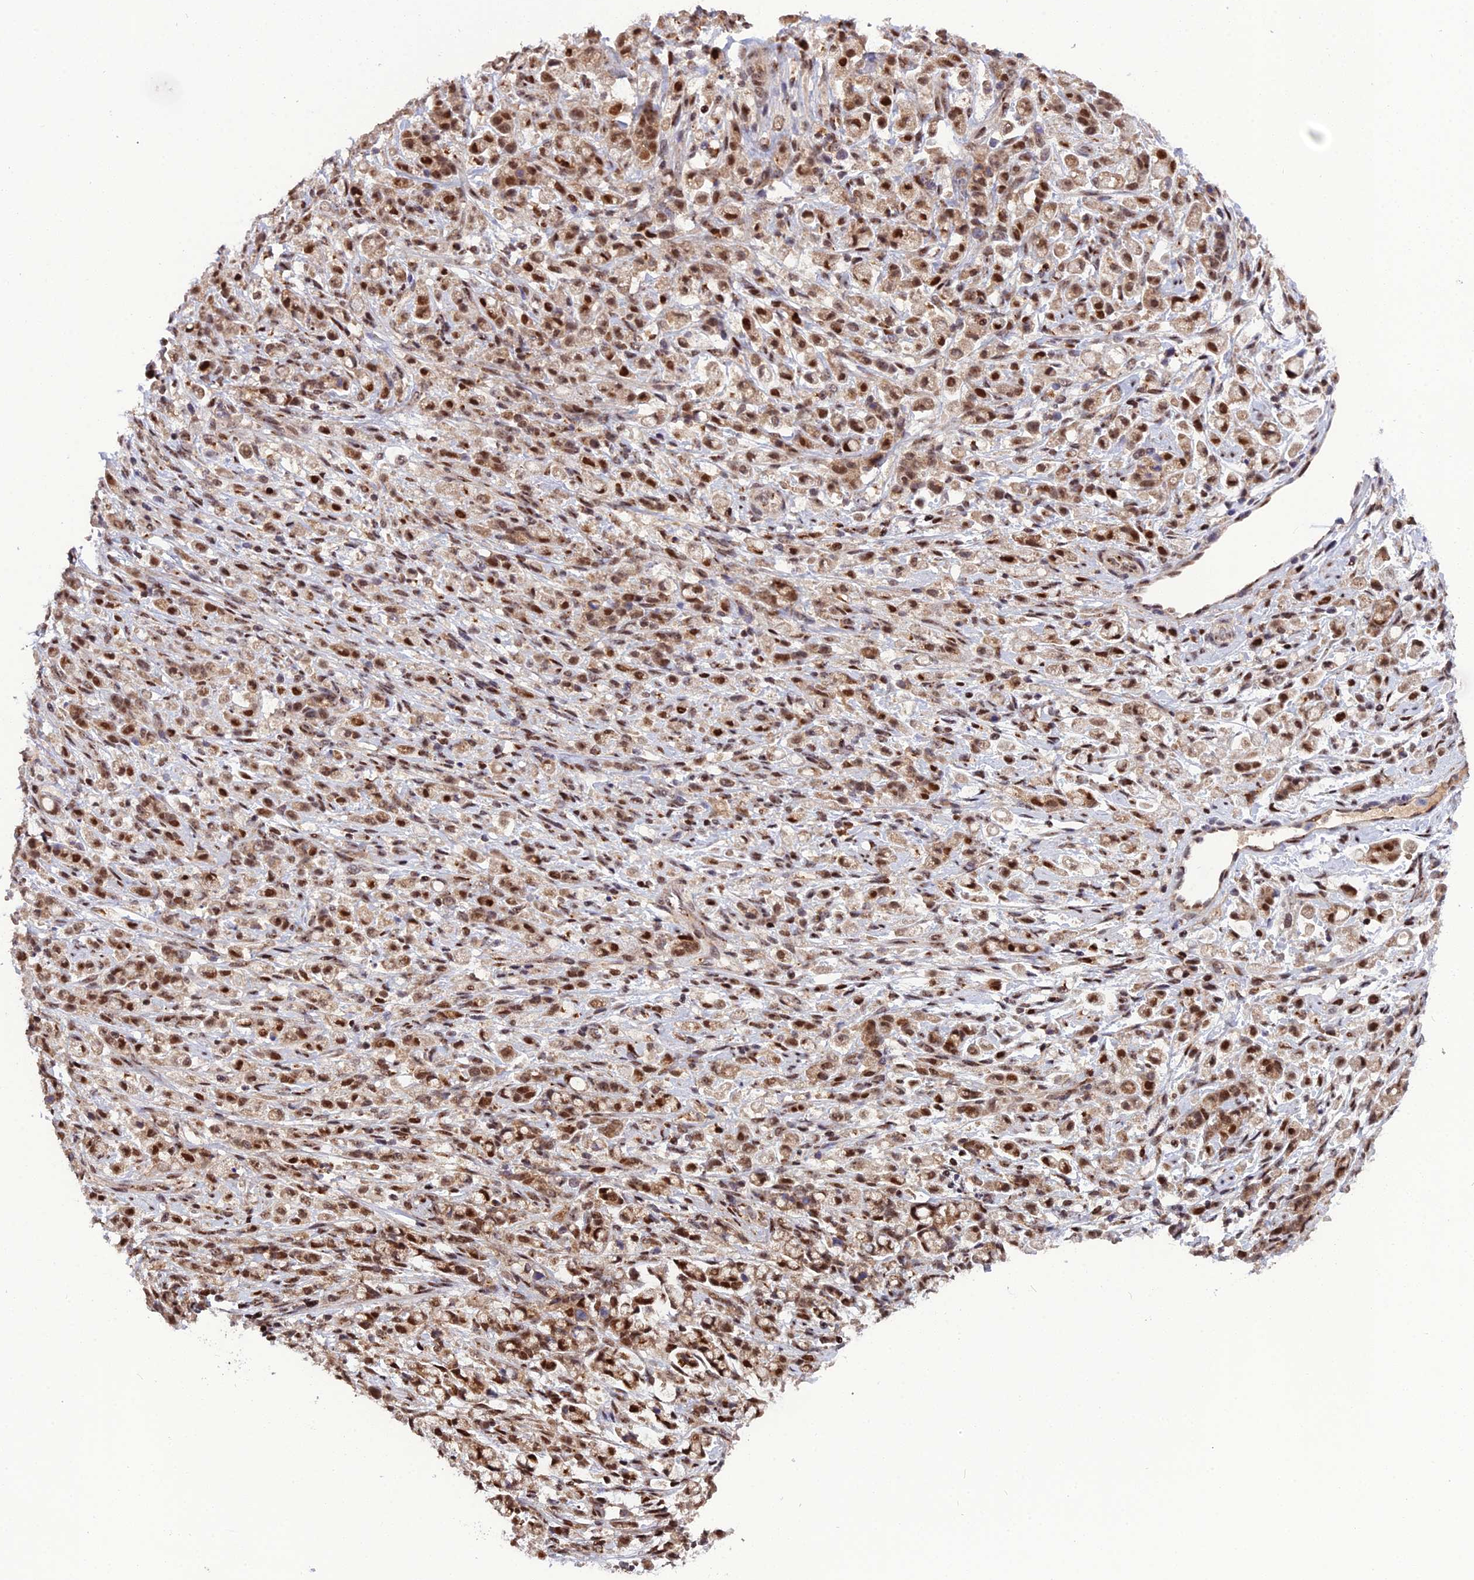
{"staining": {"intensity": "moderate", "quantity": ">75%", "location": "nuclear"}, "tissue": "stomach cancer", "cell_type": "Tumor cells", "image_type": "cancer", "snomed": [{"axis": "morphology", "description": "Adenocarcinoma, NOS"}, {"axis": "topography", "description": "Stomach"}], "caption": "Protein expression analysis of human adenocarcinoma (stomach) reveals moderate nuclear staining in about >75% of tumor cells. Ihc stains the protein of interest in brown and the nuclei are stained blue.", "gene": "ARL2", "patient": {"sex": "female", "age": 60}}